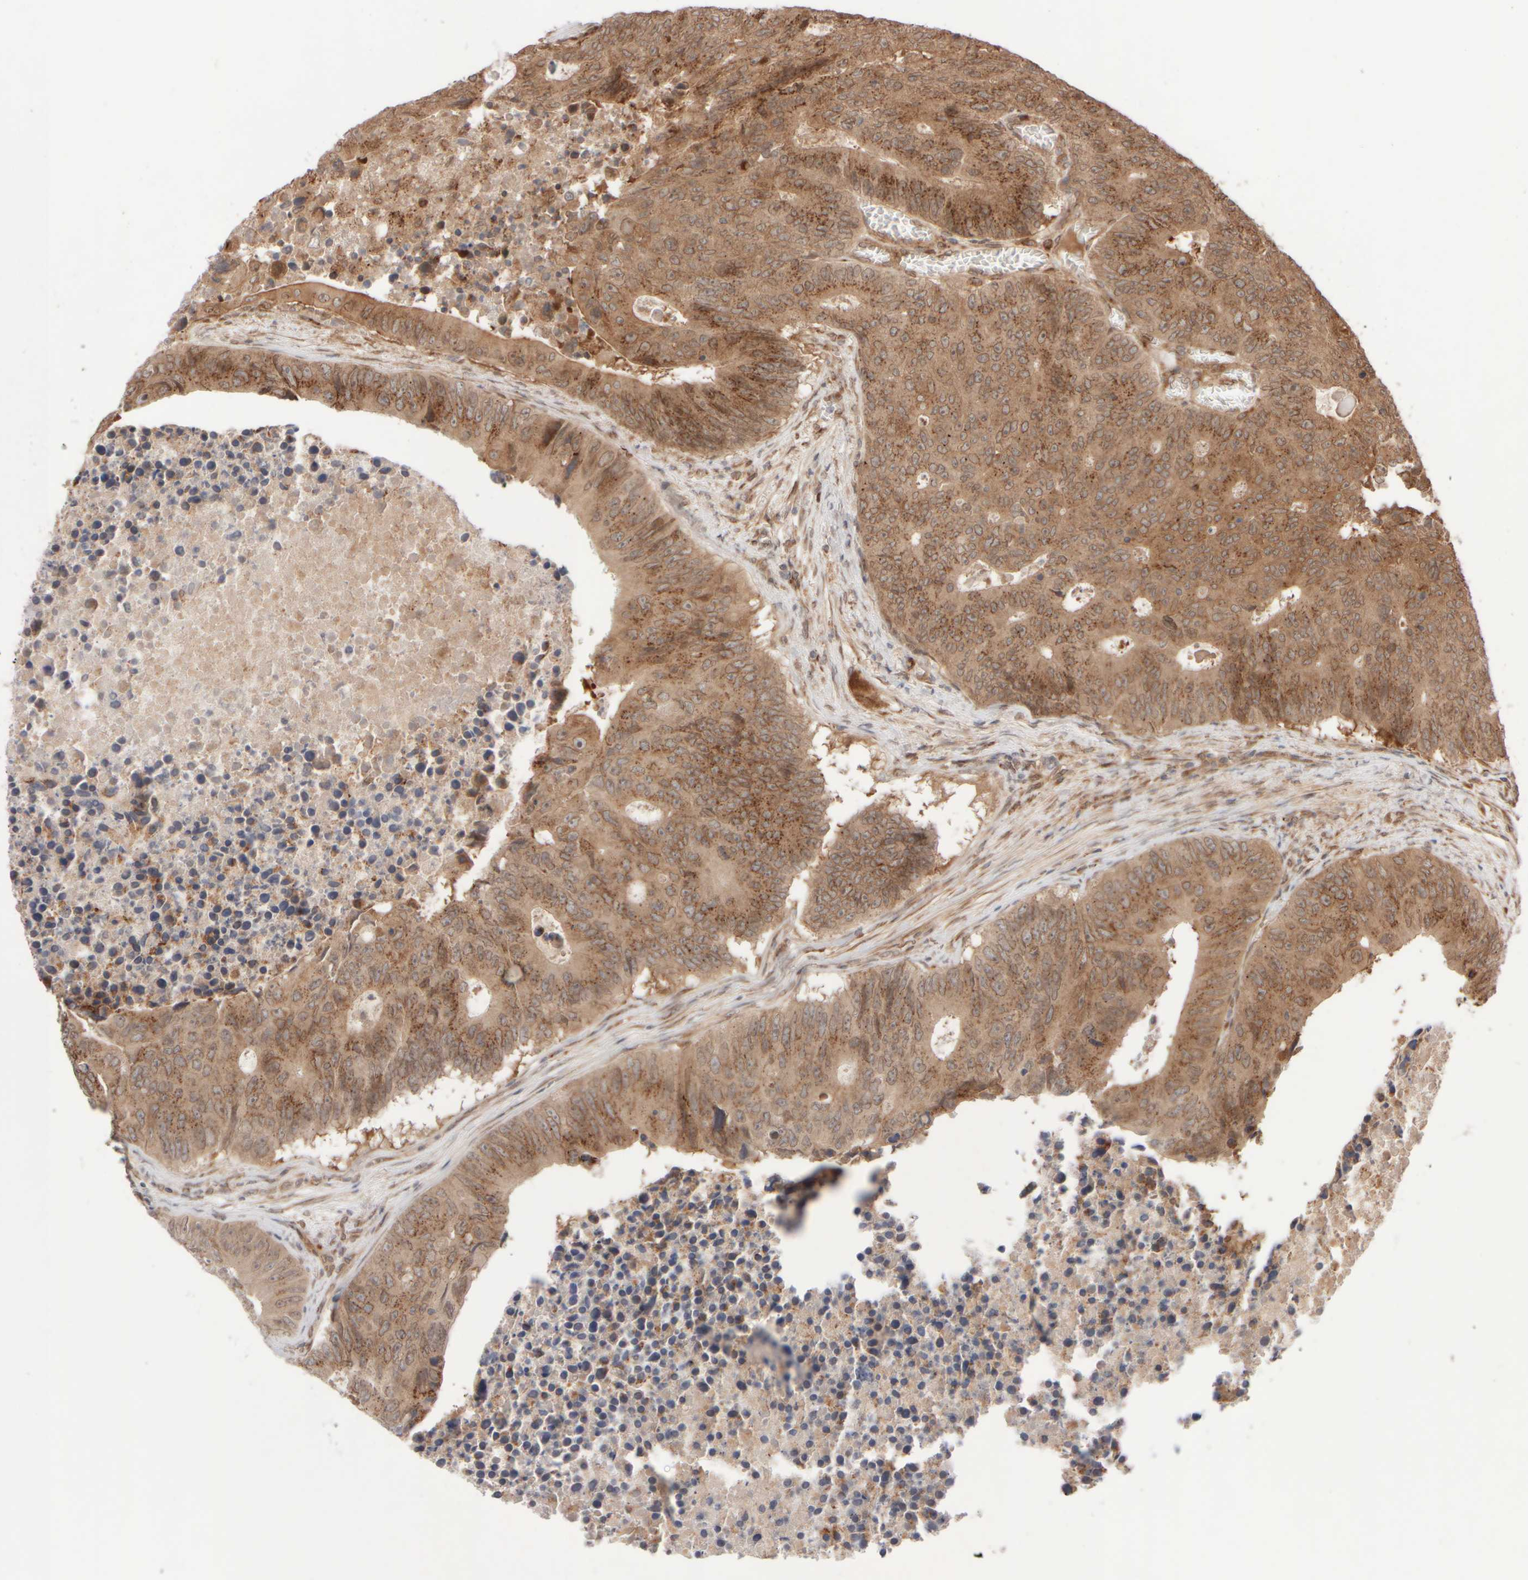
{"staining": {"intensity": "moderate", "quantity": ">75%", "location": "cytoplasmic/membranous"}, "tissue": "colorectal cancer", "cell_type": "Tumor cells", "image_type": "cancer", "snomed": [{"axis": "morphology", "description": "Adenocarcinoma, NOS"}, {"axis": "topography", "description": "Colon"}], "caption": "The immunohistochemical stain labels moderate cytoplasmic/membranous expression in tumor cells of colorectal adenocarcinoma tissue.", "gene": "GCN1", "patient": {"sex": "male", "age": 87}}